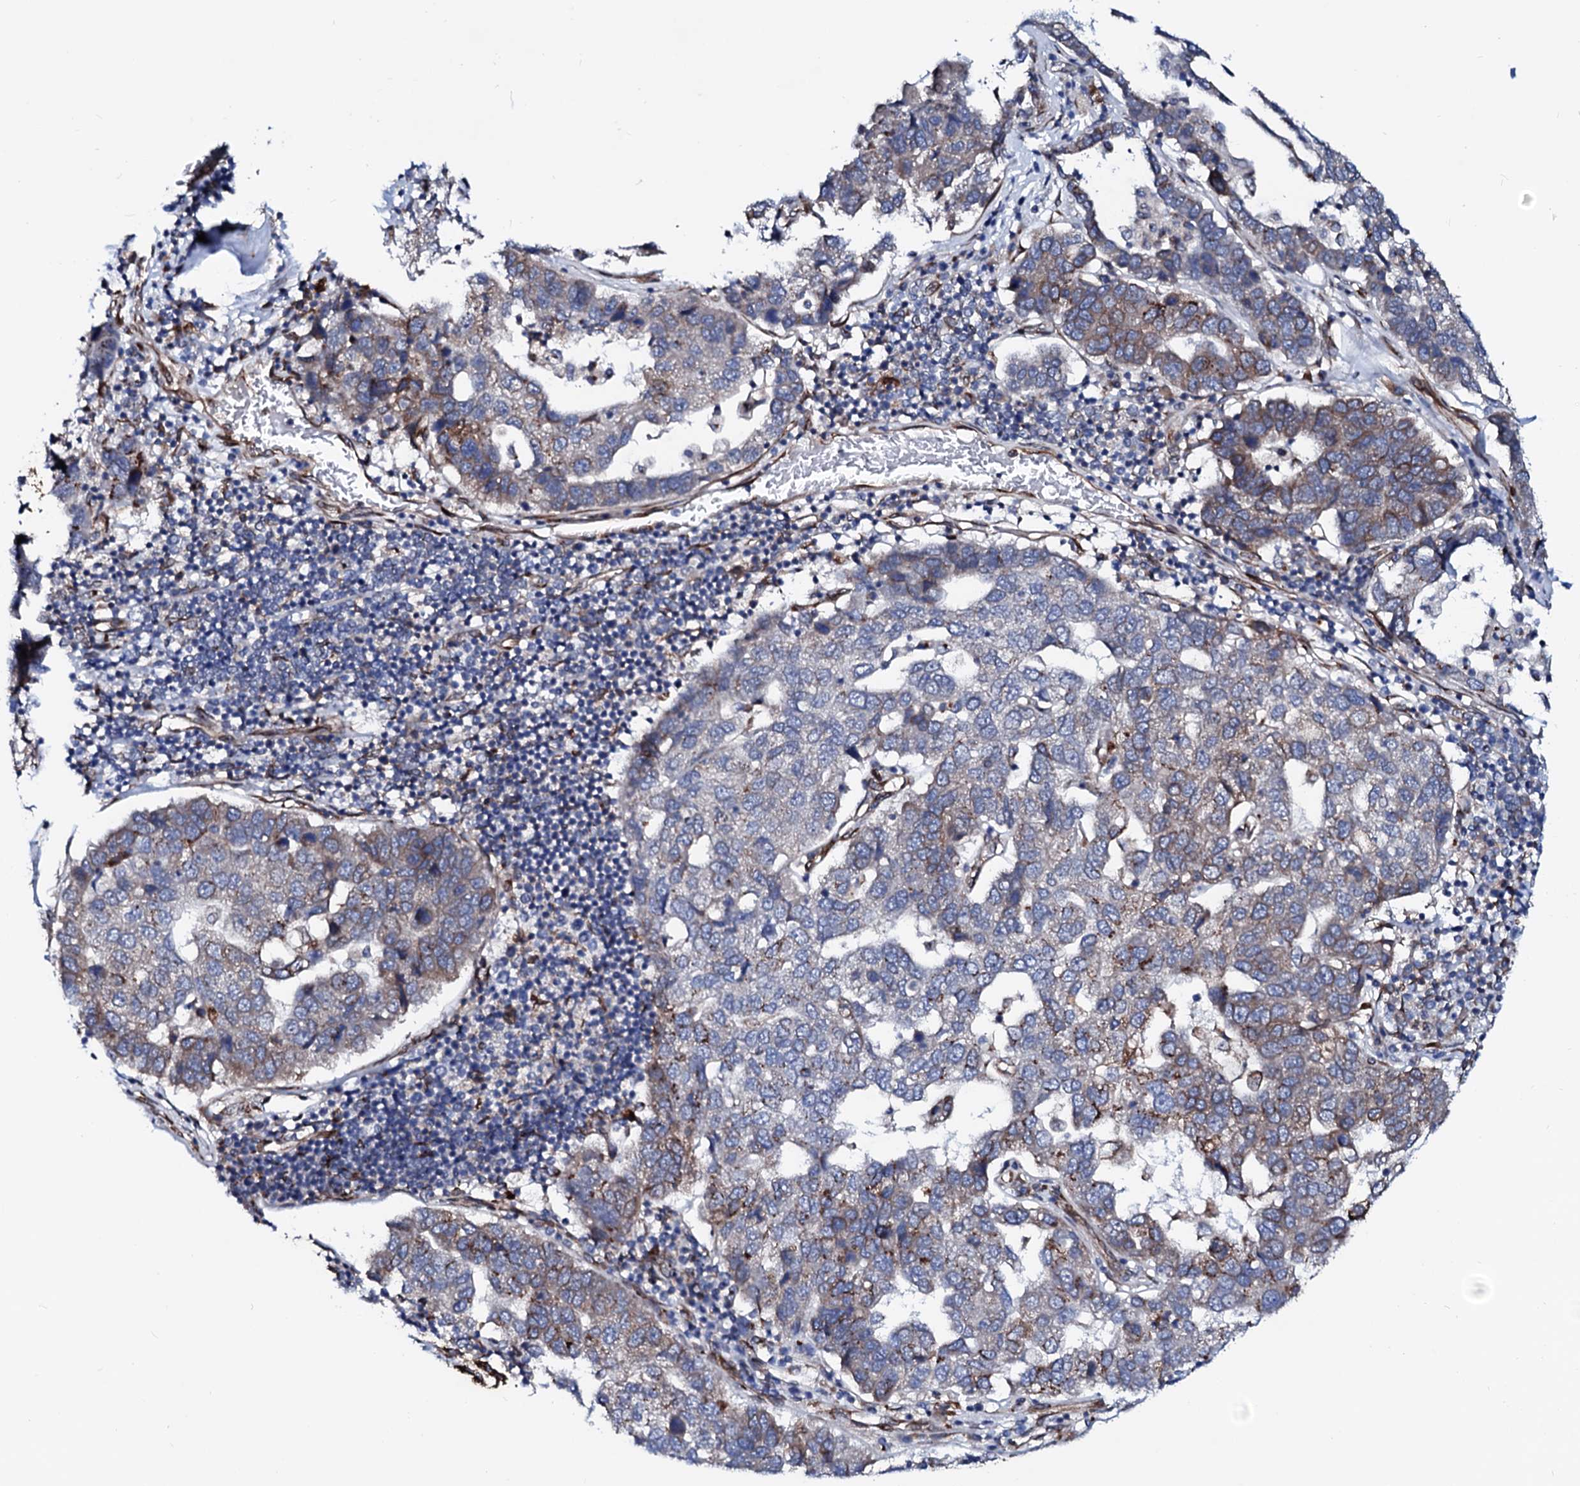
{"staining": {"intensity": "moderate", "quantity": "<25%", "location": "cytoplasmic/membranous"}, "tissue": "pancreatic cancer", "cell_type": "Tumor cells", "image_type": "cancer", "snomed": [{"axis": "morphology", "description": "Adenocarcinoma, NOS"}, {"axis": "topography", "description": "Pancreas"}], "caption": "A brown stain shows moderate cytoplasmic/membranous expression of a protein in human adenocarcinoma (pancreatic) tumor cells. (brown staining indicates protein expression, while blue staining denotes nuclei).", "gene": "TMCO3", "patient": {"sex": "female", "age": 61}}